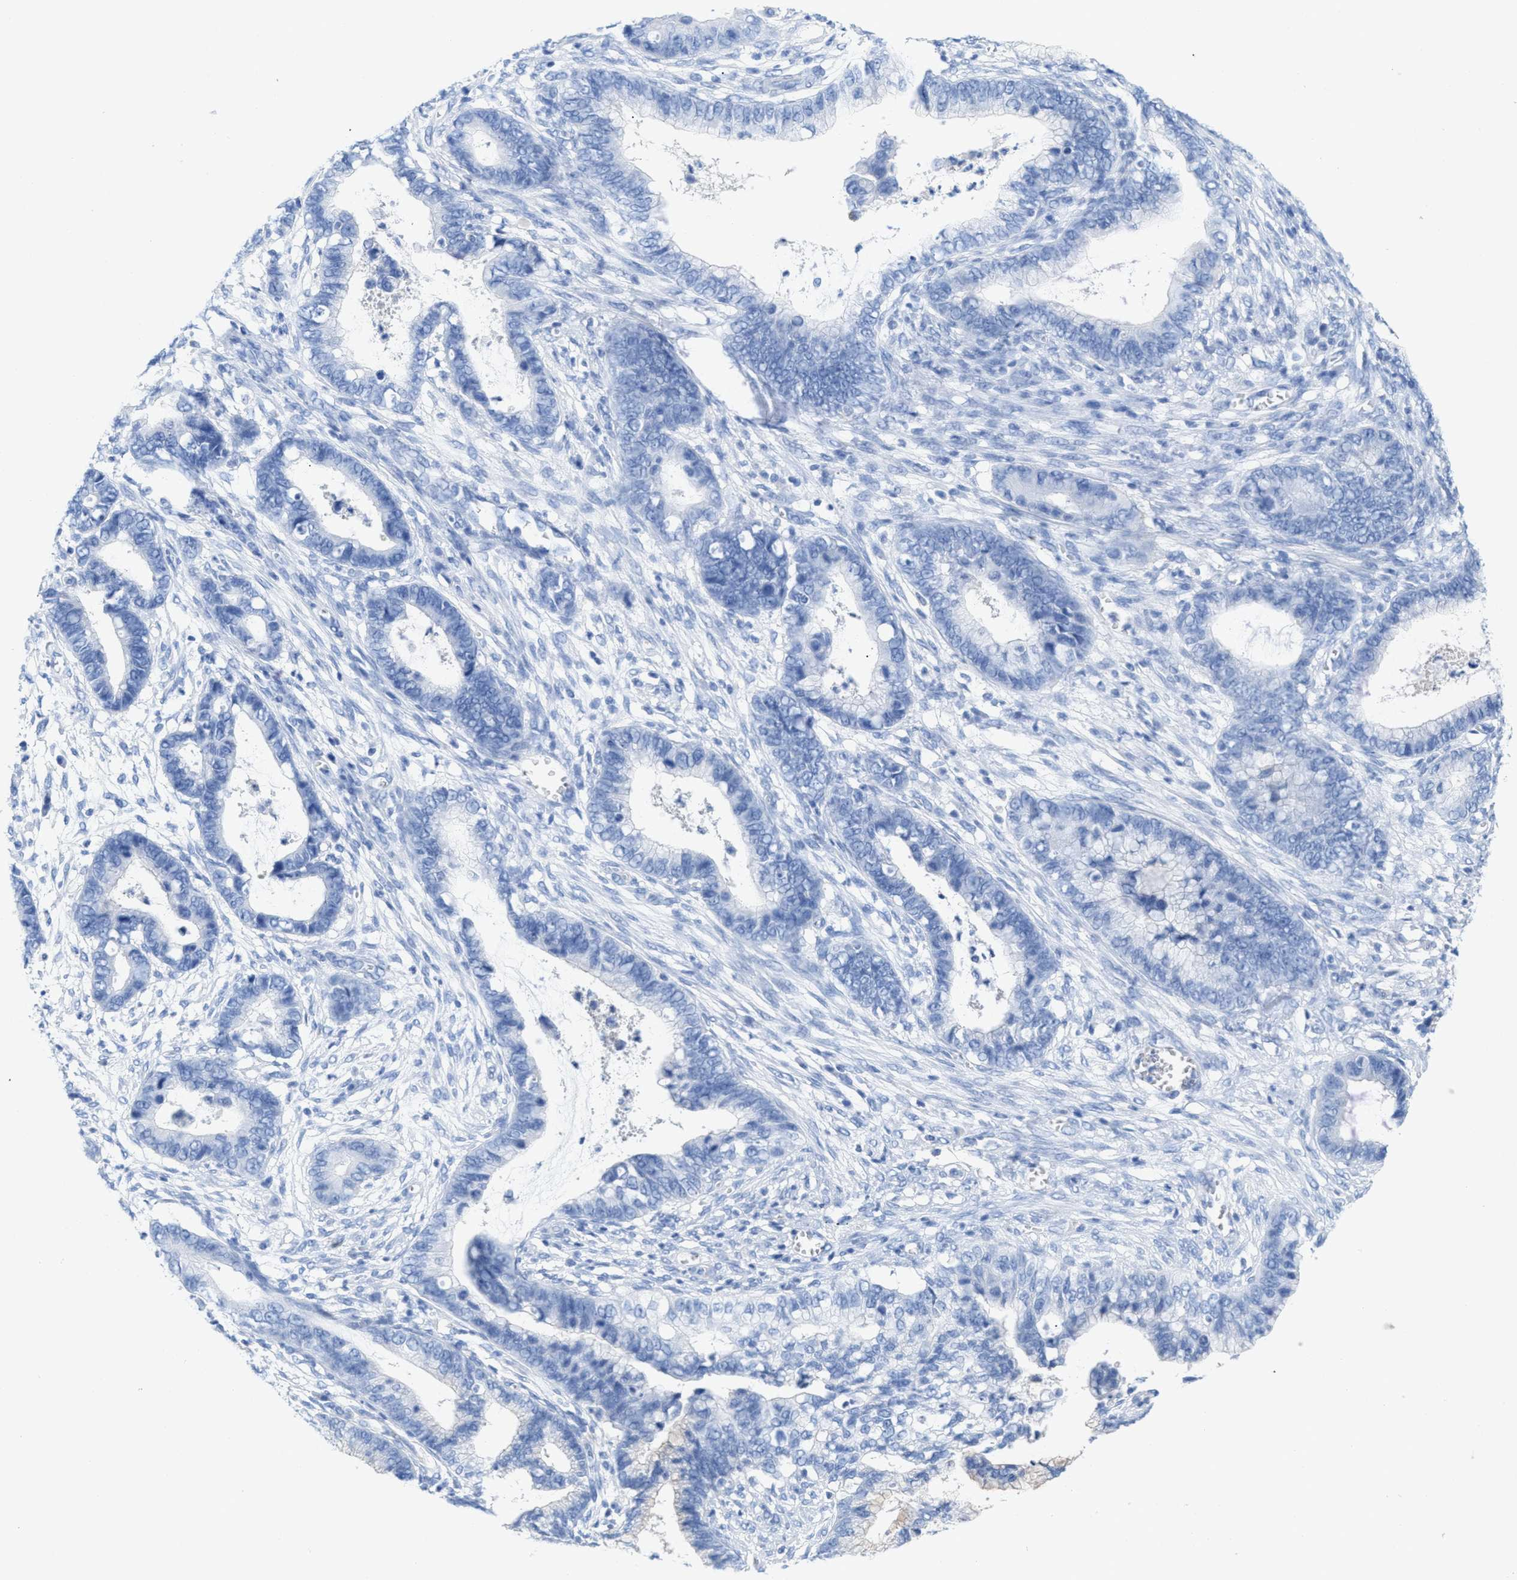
{"staining": {"intensity": "negative", "quantity": "none", "location": "none"}, "tissue": "cervical cancer", "cell_type": "Tumor cells", "image_type": "cancer", "snomed": [{"axis": "morphology", "description": "Adenocarcinoma, NOS"}, {"axis": "topography", "description": "Cervix"}], "caption": "Immunohistochemical staining of human cervical adenocarcinoma reveals no significant staining in tumor cells. (DAB (3,3'-diaminobenzidine) immunohistochemistry, high magnification).", "gene": "ANKFN1", "patient": {"sex": "female", "age": 44}}